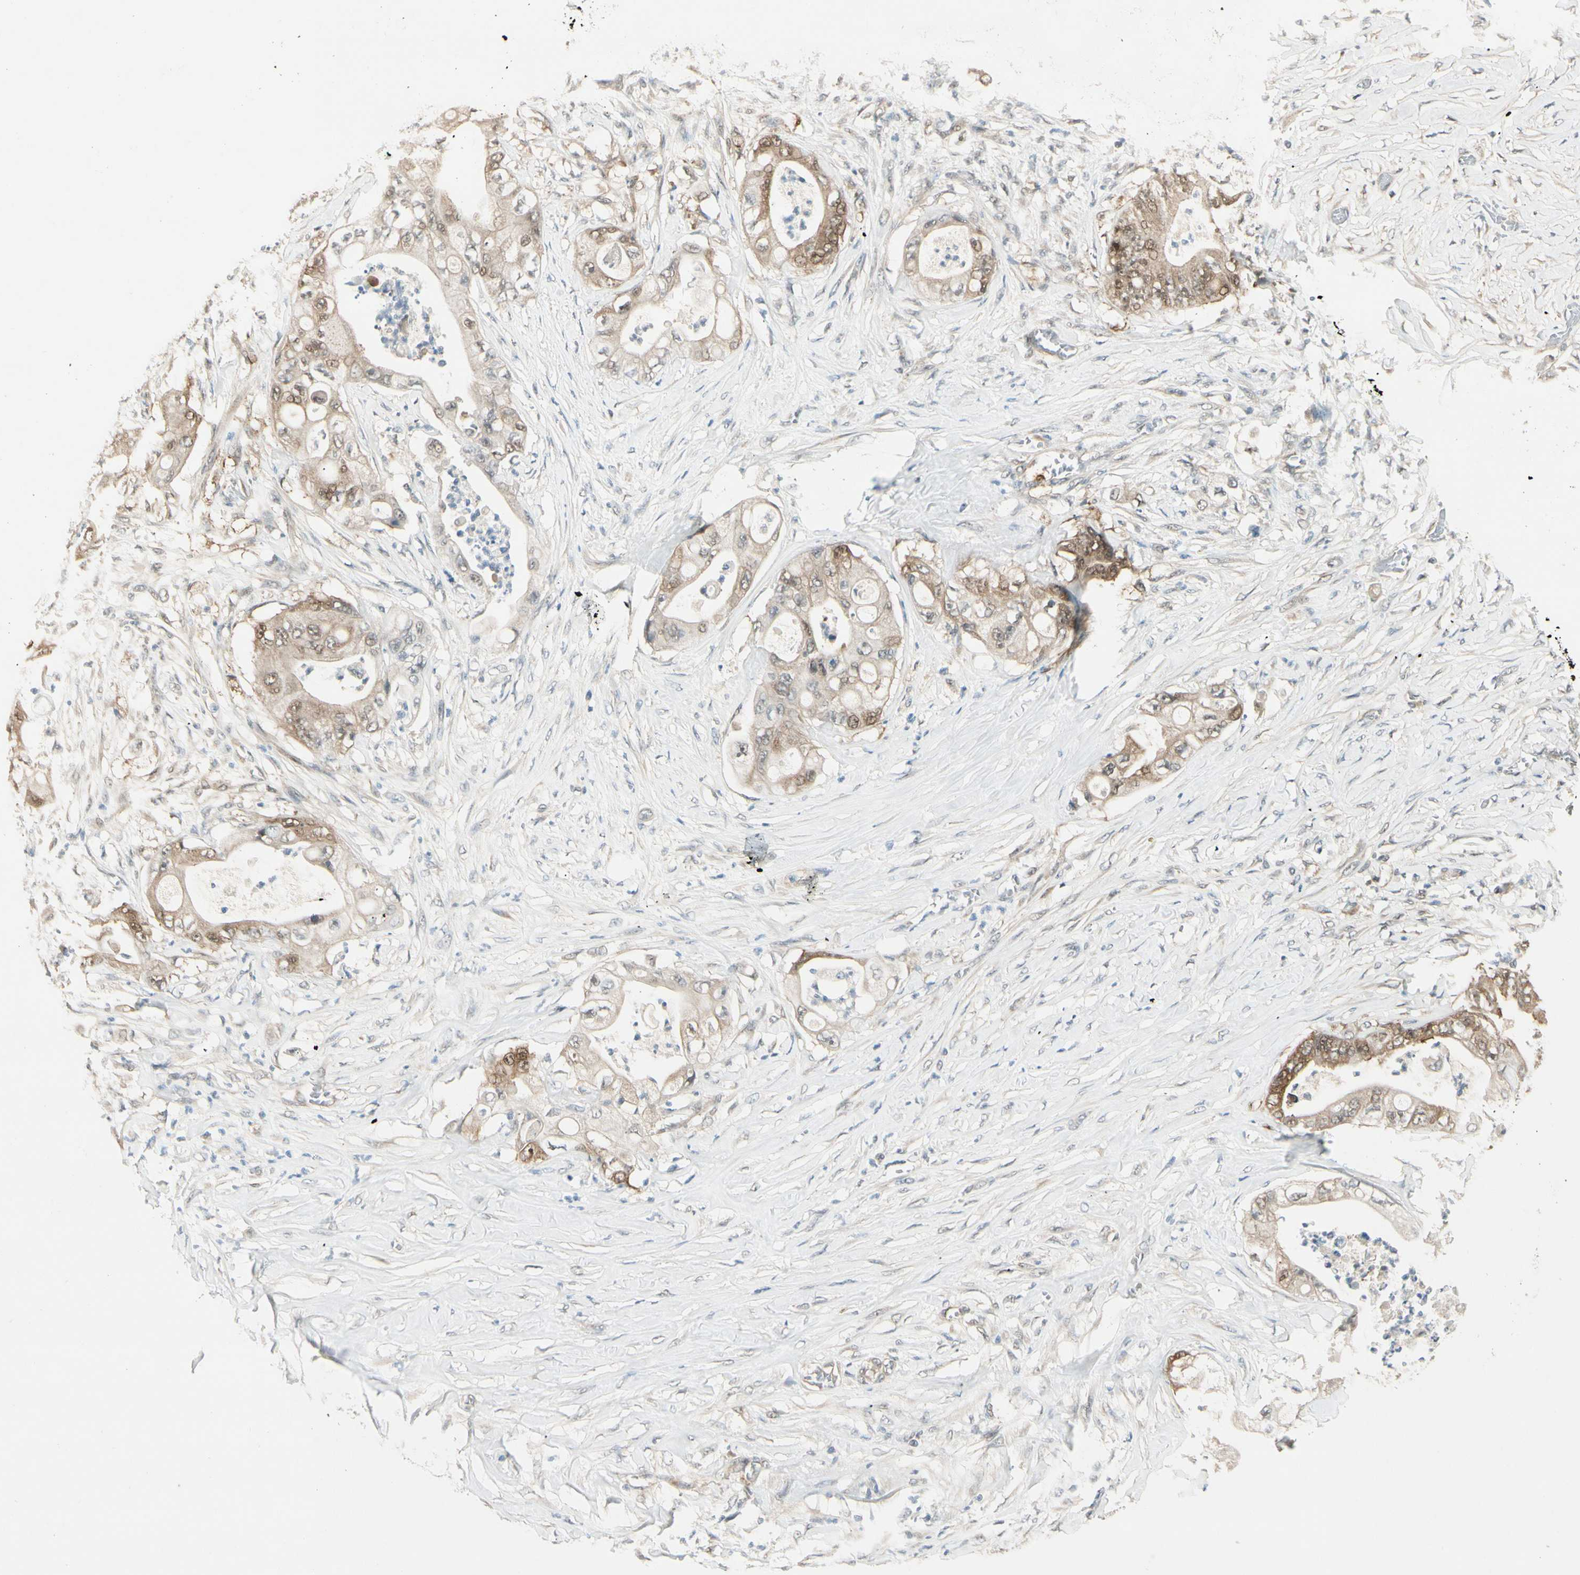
{"staining": {"intensity": "weak", "quantity": ">75%", "location": "cytoplasmic/membranous"}, "tissue": "stomach cancer", "cell_type": "Tumor cells", "image_type": "cancer", "snomed": [{"axis": "morphology", "description": "Adenocarcinoma, NOS"}, {"axis": "topography", "description": "Stomach"}], "caption": "Brown immunohistochemical staining in adenocarcinoma (stomach) displays weak cytoplasmic/membranous expression in about >75% of tumor cells. (Stains: DAB (3,3'-diaminobenzidine) in brown, nuclei in blue, Microscopy: brightfield microscopy at high magnification).", "gene": "IPO5", "patient": {"sex": "female", "age": 73}}